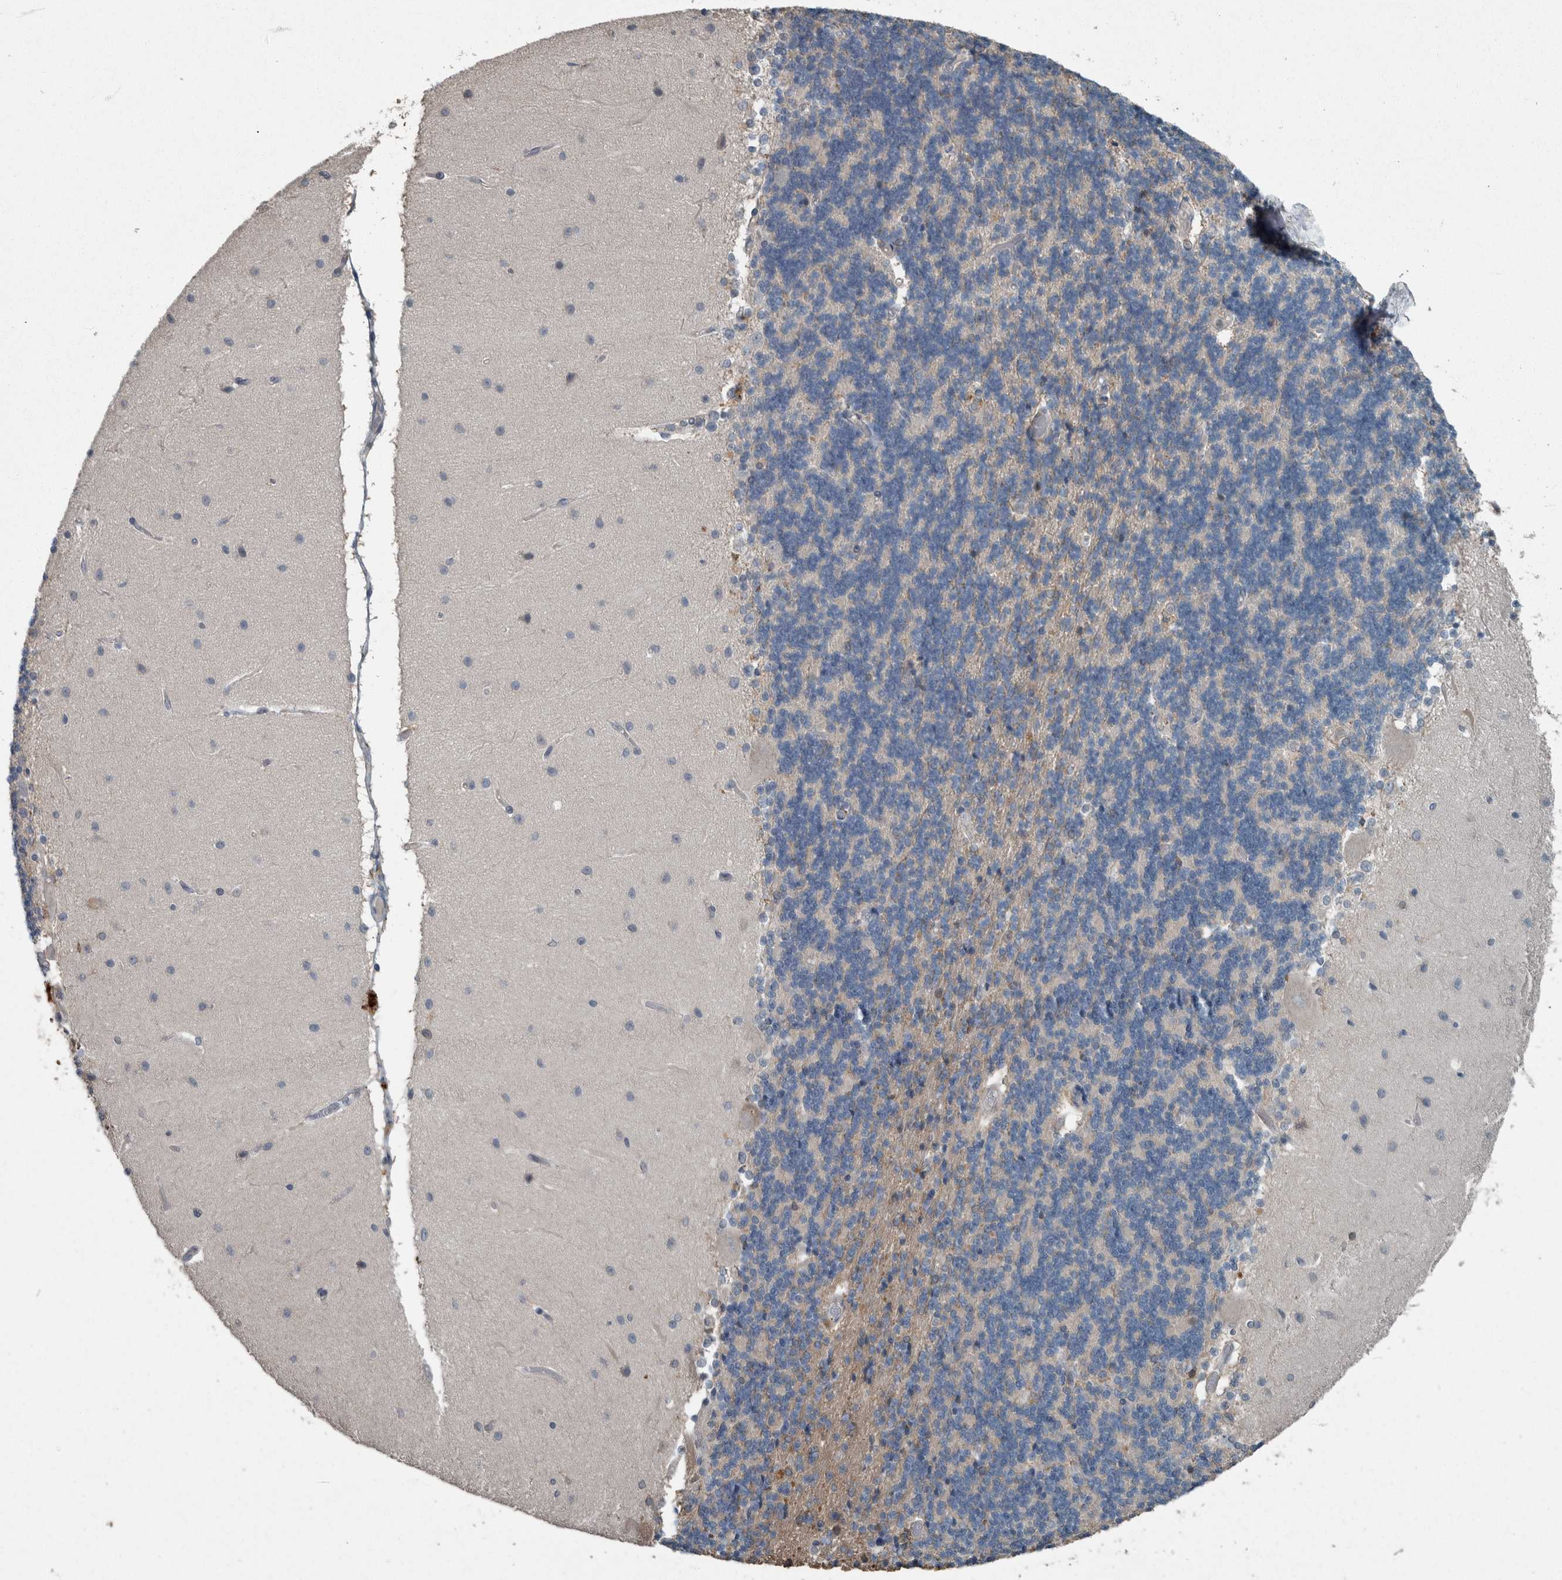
{"staining": {"intensity": "weak", "quantity": "<25%", "location": "cytoplasmic/membranous"}, "tissue": "cerebellum", "cell_type": "Cells in granular layer", "image_type": "normal", "snomed": [{"axis": "morphology", "description": "Normal tissue, NOS"}, {"axis": "topography", "description": "Cerebellum"}], "caption": "Immunohistochemical staining of normal human cerebellum displays no significant expression in cells in granular layer. (DAB (3,3'-diaminobenzidine) immunohistochemistry (IHC) visualized using brightfield microscopy, high magnification).", "gene": "KNTC1", "patient": {"sex": "female", "age": 54}}